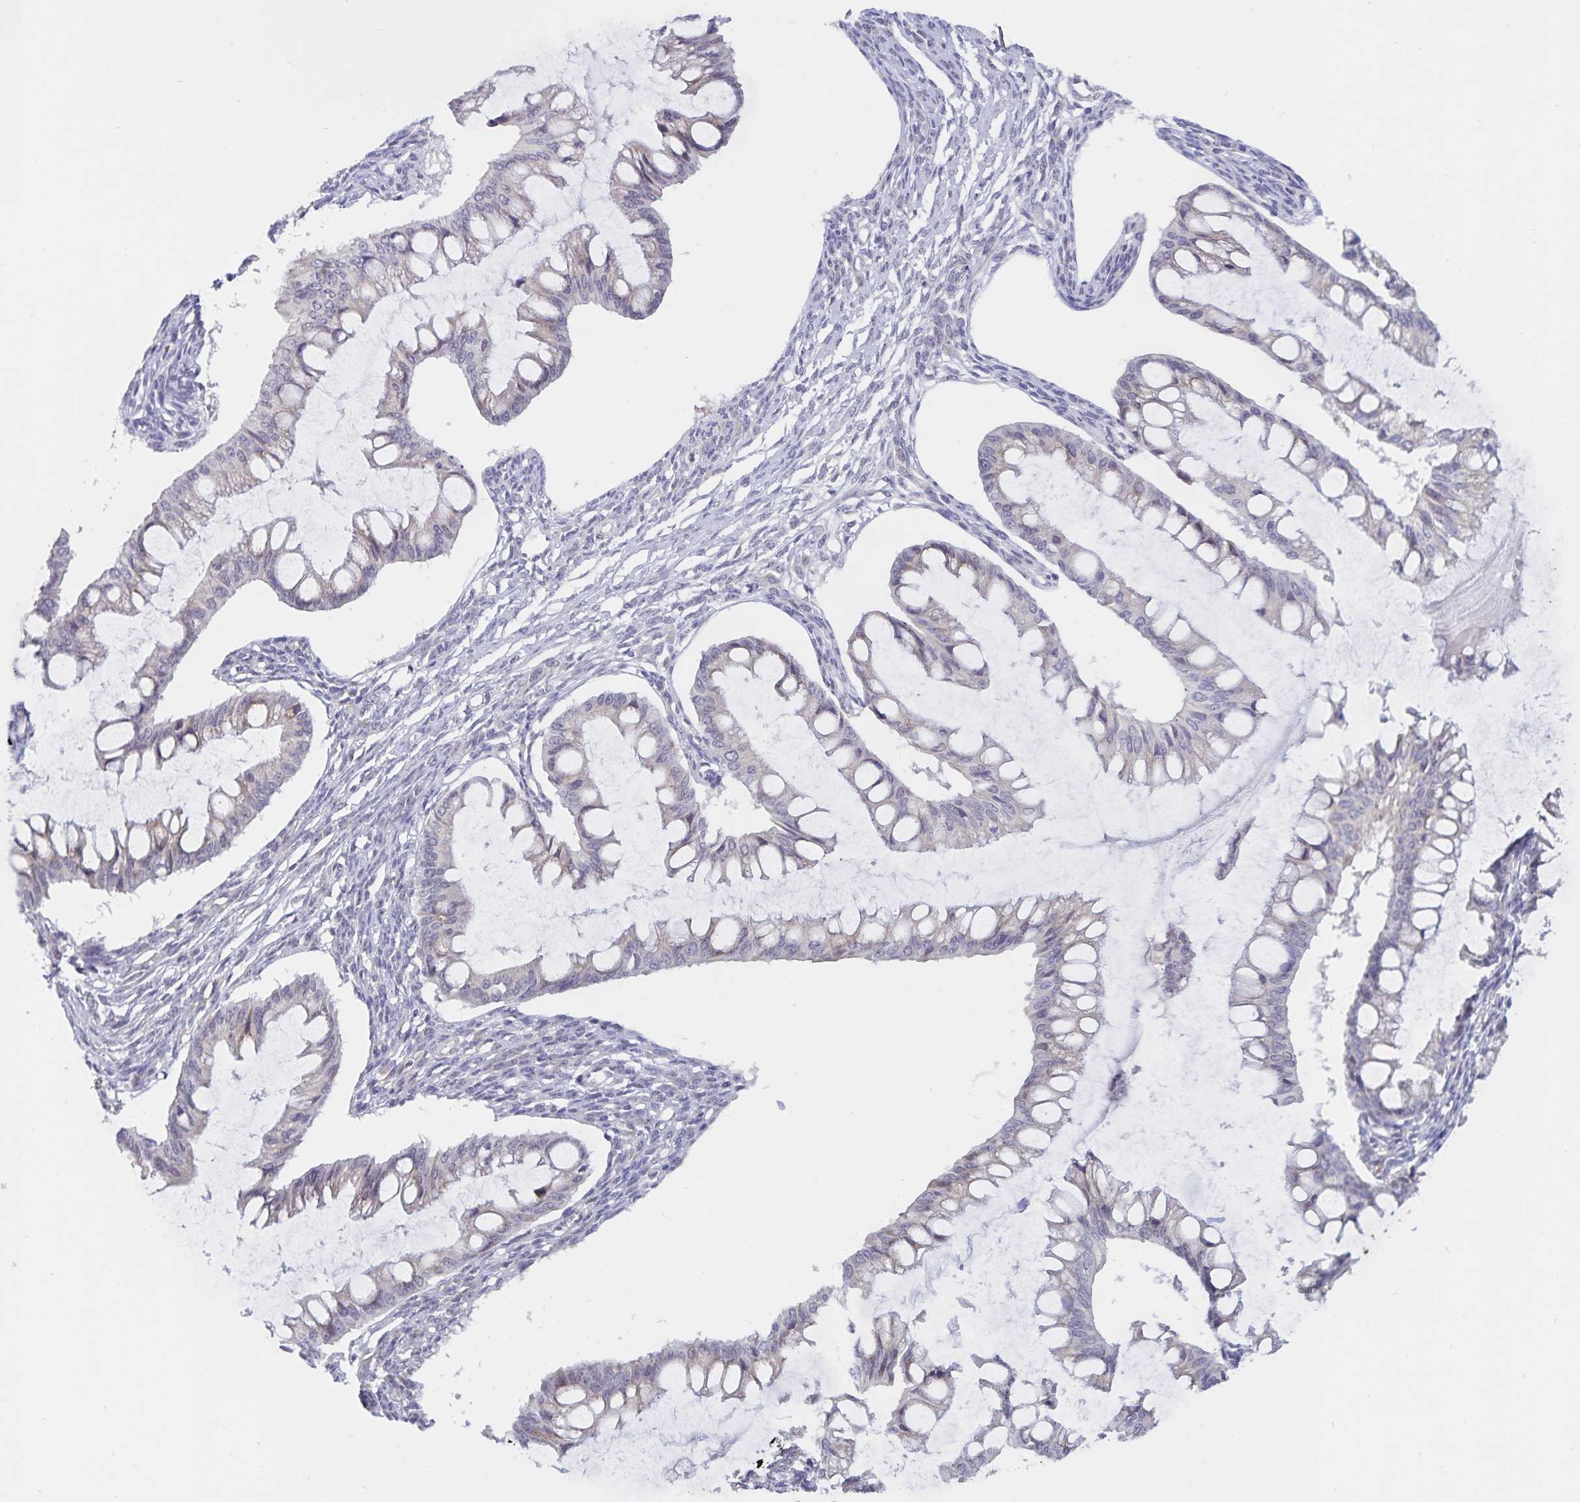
{"staining": {"intensity": "negative", "quantity": "none", "location": "none"}, "tissue": "ovarian cancer", "cell_type": "Tumor cells", "image_type": "cancer", "snomed": [{"axis": "morphology", "description": "Cystadenocarcinoma, mucinous, NOS"}, {"axis": "topography", "description": "Ovary"}], "caption": "IHC histopathology image of neoplastic tissue: human ovarian cancer (mucinous cystadenocarcinoma) stained with DAB exhibits no significant protein expression in tumor cells.", "gene": "ATP2A2", "patient": {"sex": "female", "age": 73}}